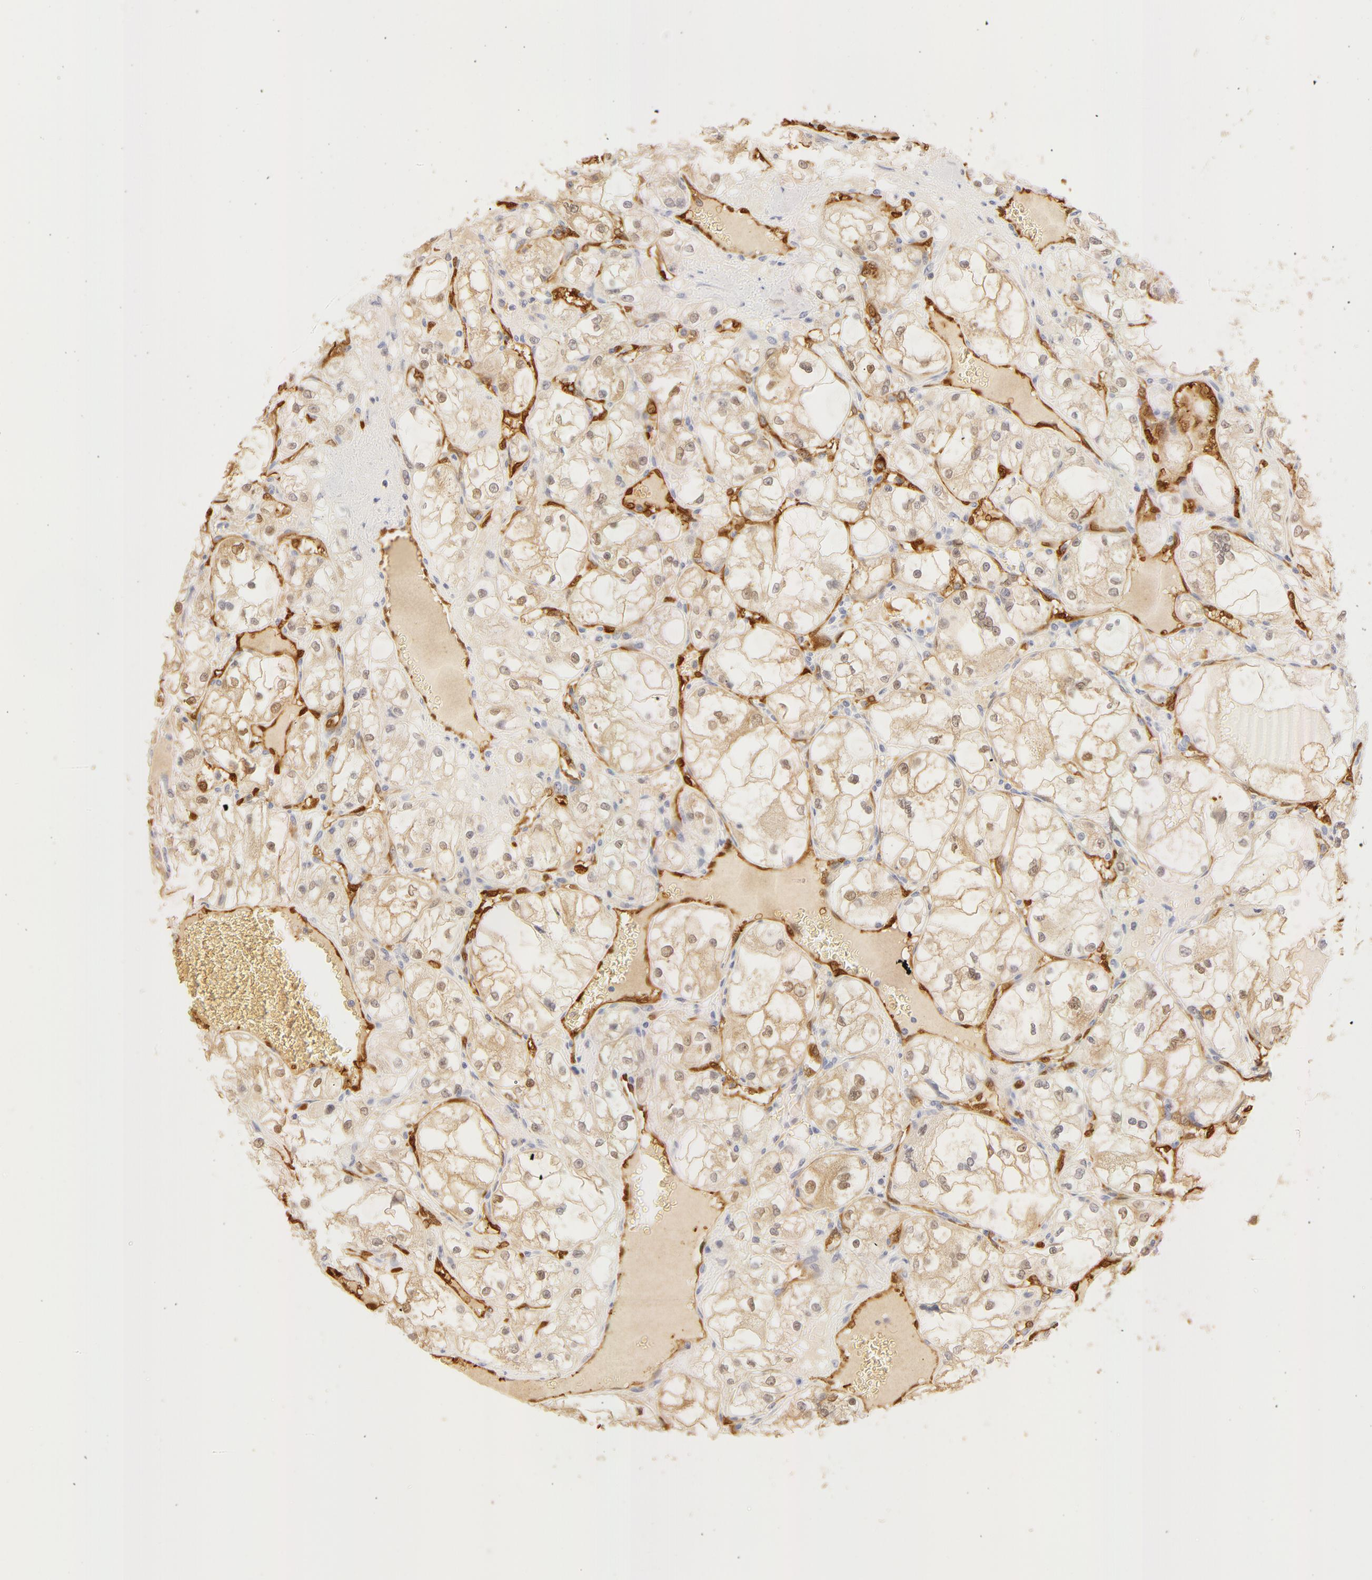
{"staining": {"intensity": "weak", "quantity": "<25%", "location": "nuclear"}, "tissue": "renal cancer", "cell_type": "Tumor cells", "image_type": "cancer", "snomed": [{"axis": "morphology", "description": "Adenocarcinoma, NOS"}, {"axis": "topography", "description": "Kidney"}], "caption": "Tumor cells are negative for brown protein staining in renal cancer (adenocarcinoma).", "gene": "CA2", "patient": {"sex": "male", "age": 61}}